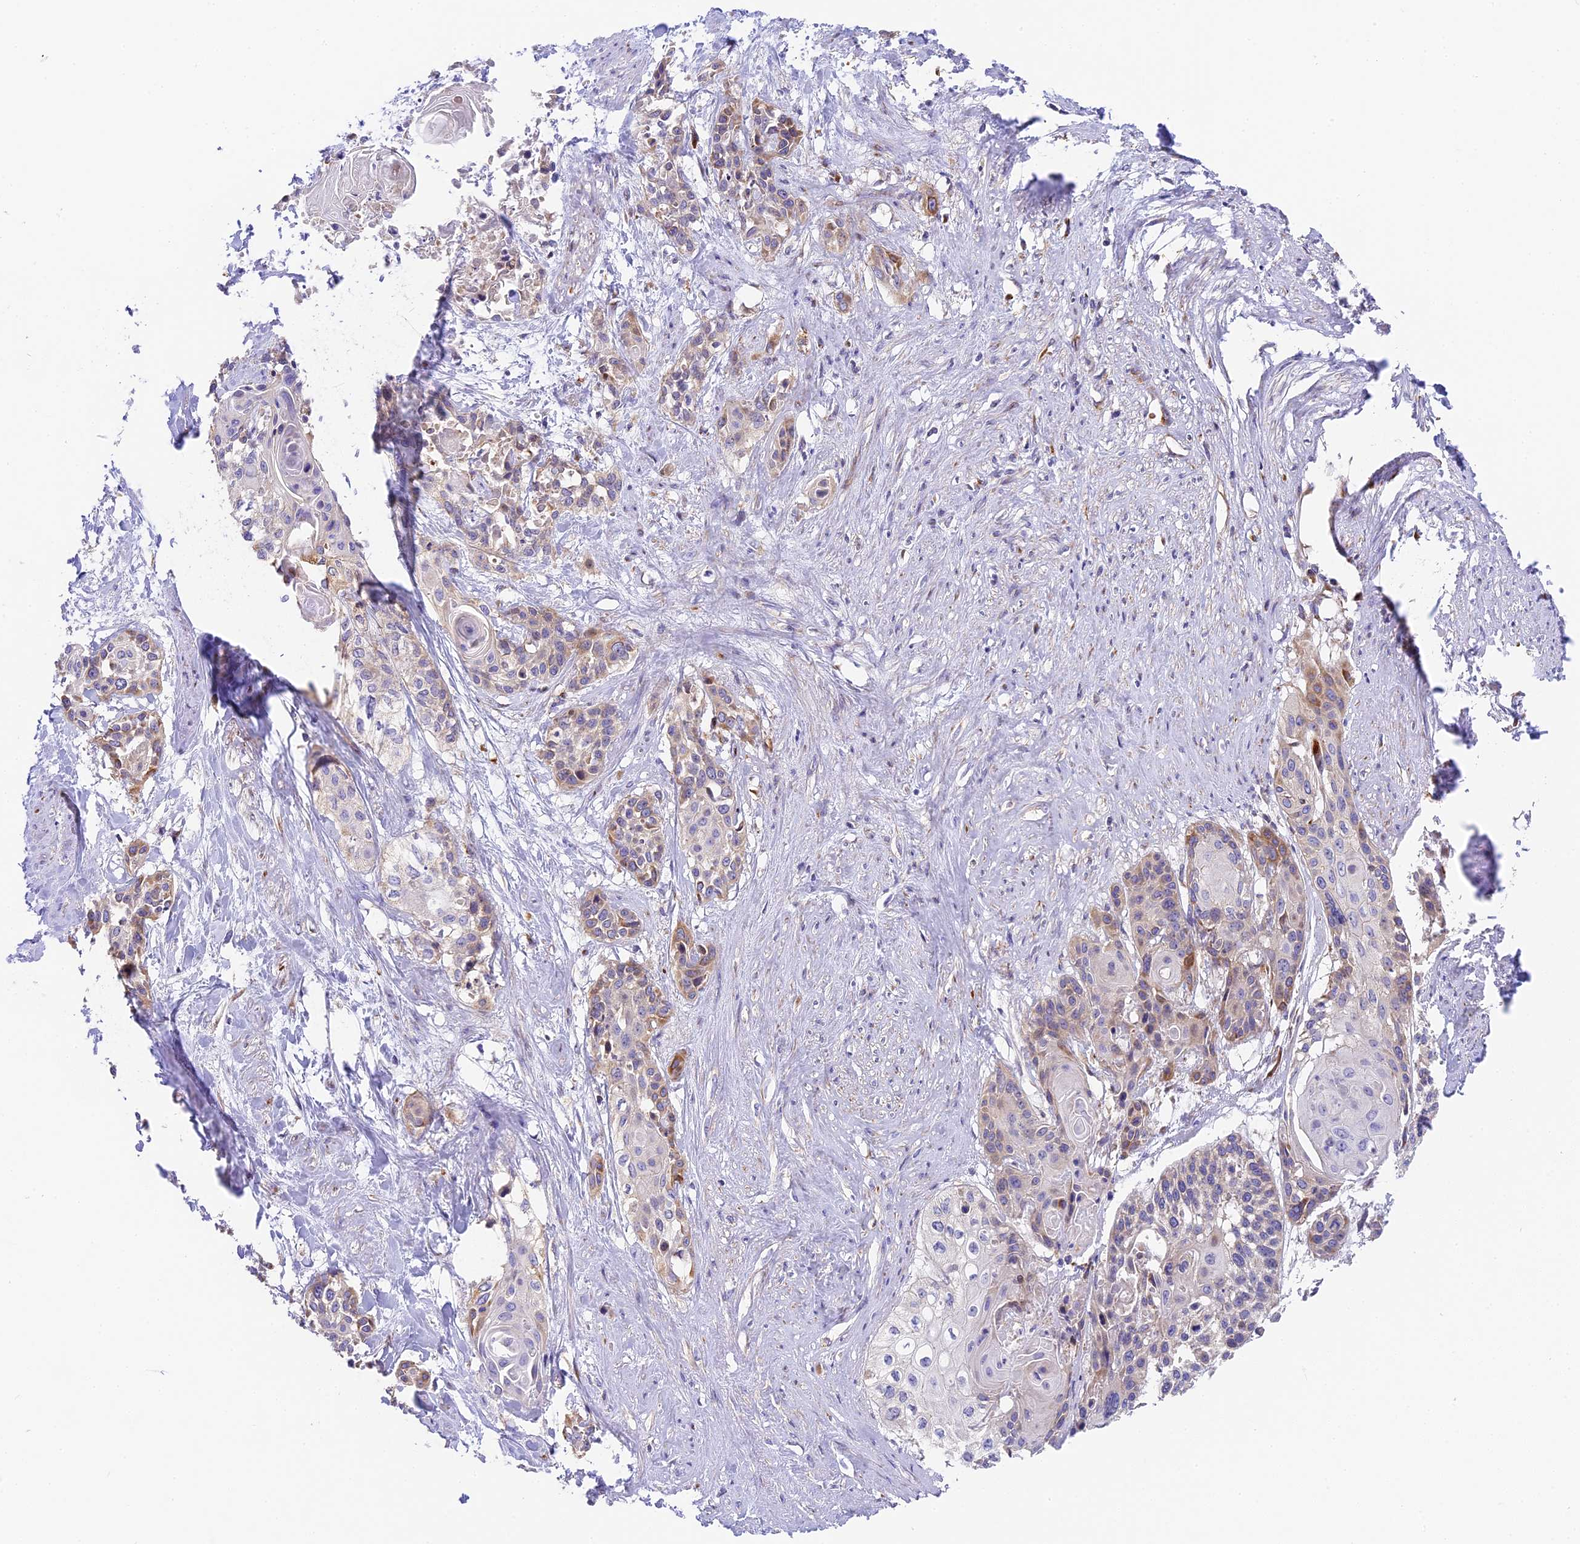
{"staining": {"intensity": "moderate", "quantity": "<25%", "location": "cytoplasmic/membranous"}, "tissue": "cervical cancer", "cell_type": "Tumor cells", "image_type": "cancer", "snomed": [{"axis": "morphology", "description": "Squamous cell carcinoma, NOS"}, {"axis": "topography", "description": "Cervix"}], "caption": "Immunohistochemical staining of cervical cancer (squamous cell carcinoma) displays moderate cytoplasmic/membranous protein positivity in about <25% of tumor cells.", "gene": "MRAS", "patient": {"sex": "female", "age": 57}}